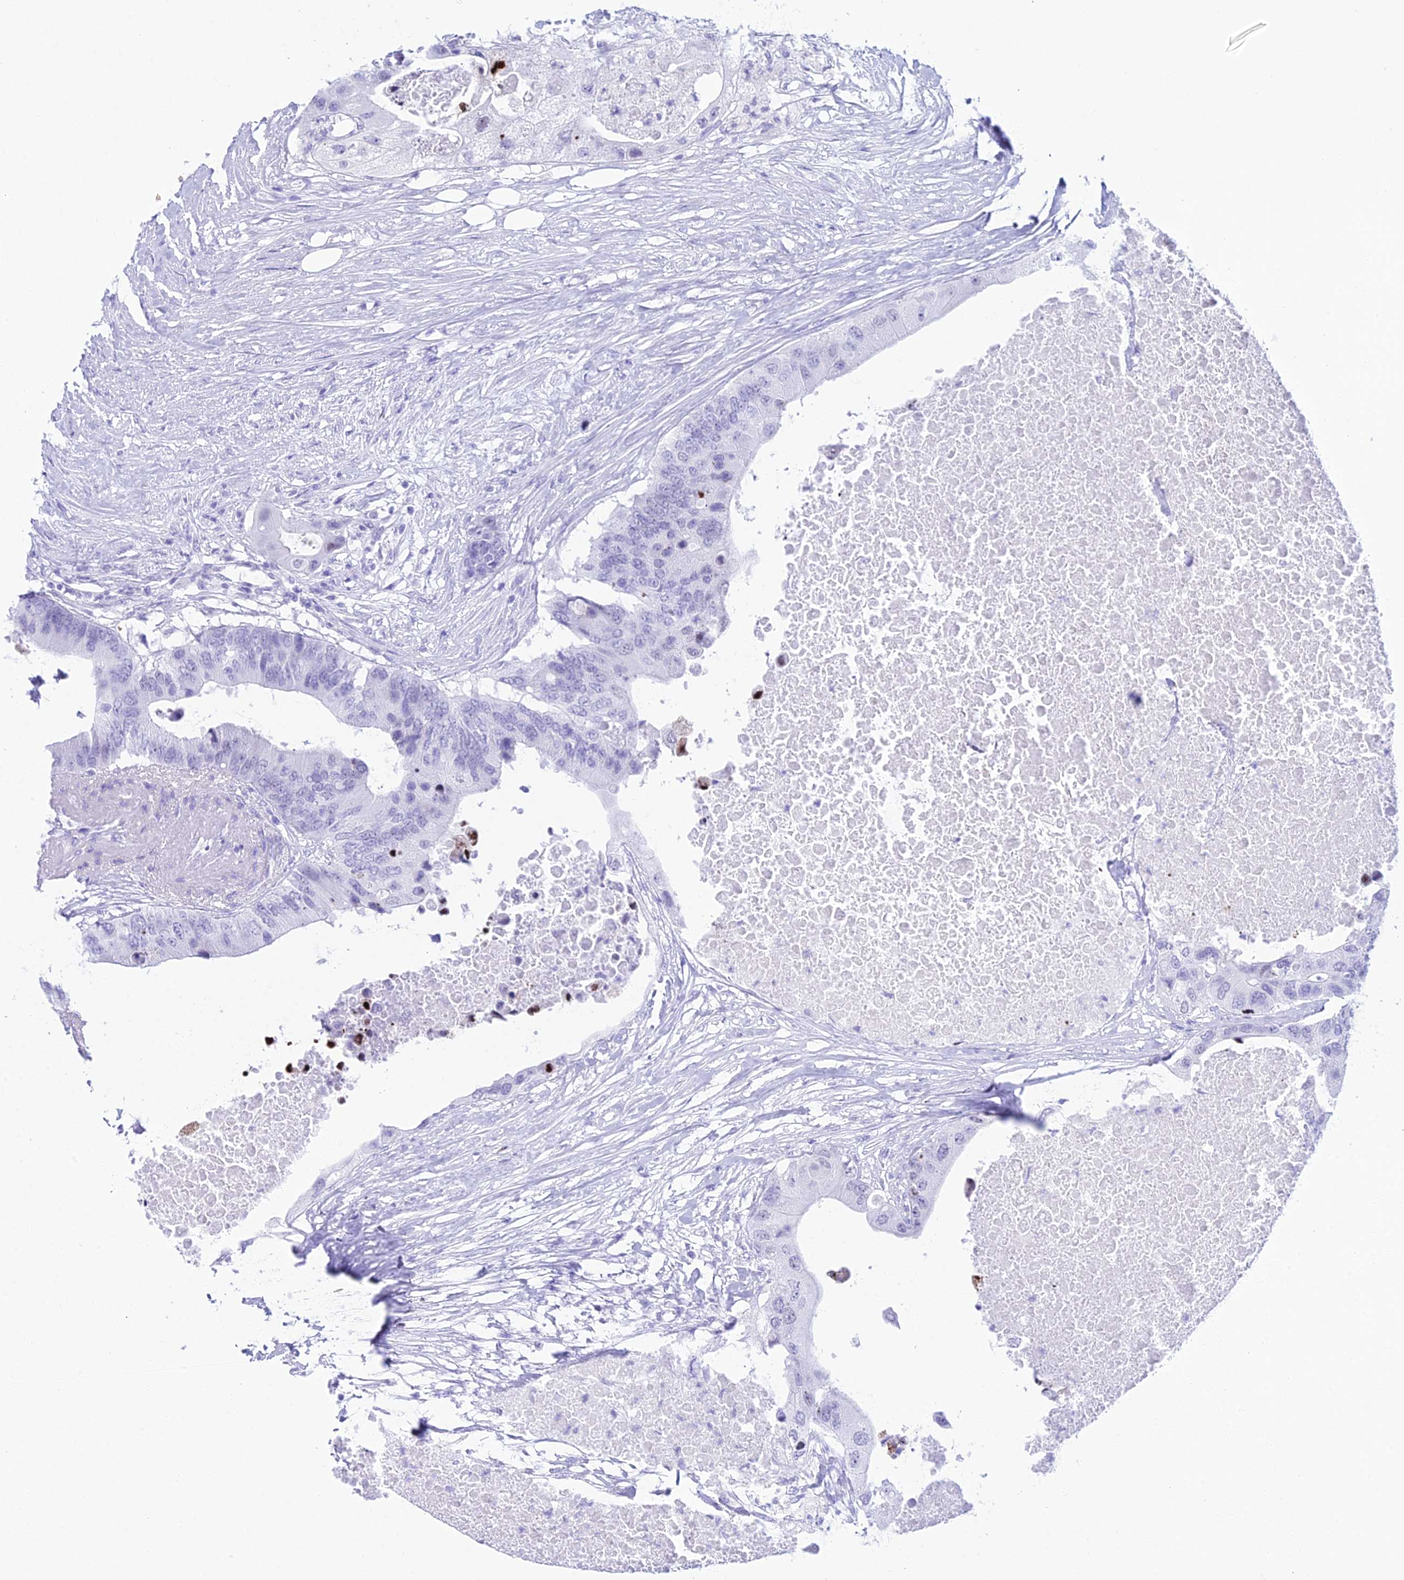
{"staining": {"intensity": "negative", "quantity": "none", "location": "none"}, "tissue": "colorectal cancer", "cell_type": "Tumor cells", "image_type": "cancer", "snomed": [{"axis": "morphology", "description": "Adenocarcinoma, NOS"}, {"axis": "topography", "description": "Colon"}], "caption": "This is an IHC photomicrograph of human colorectal cancer. There is no positivity in tumor cells.", "gene": "RNPS1", "patient": {"sex": "male", "age": 71}}